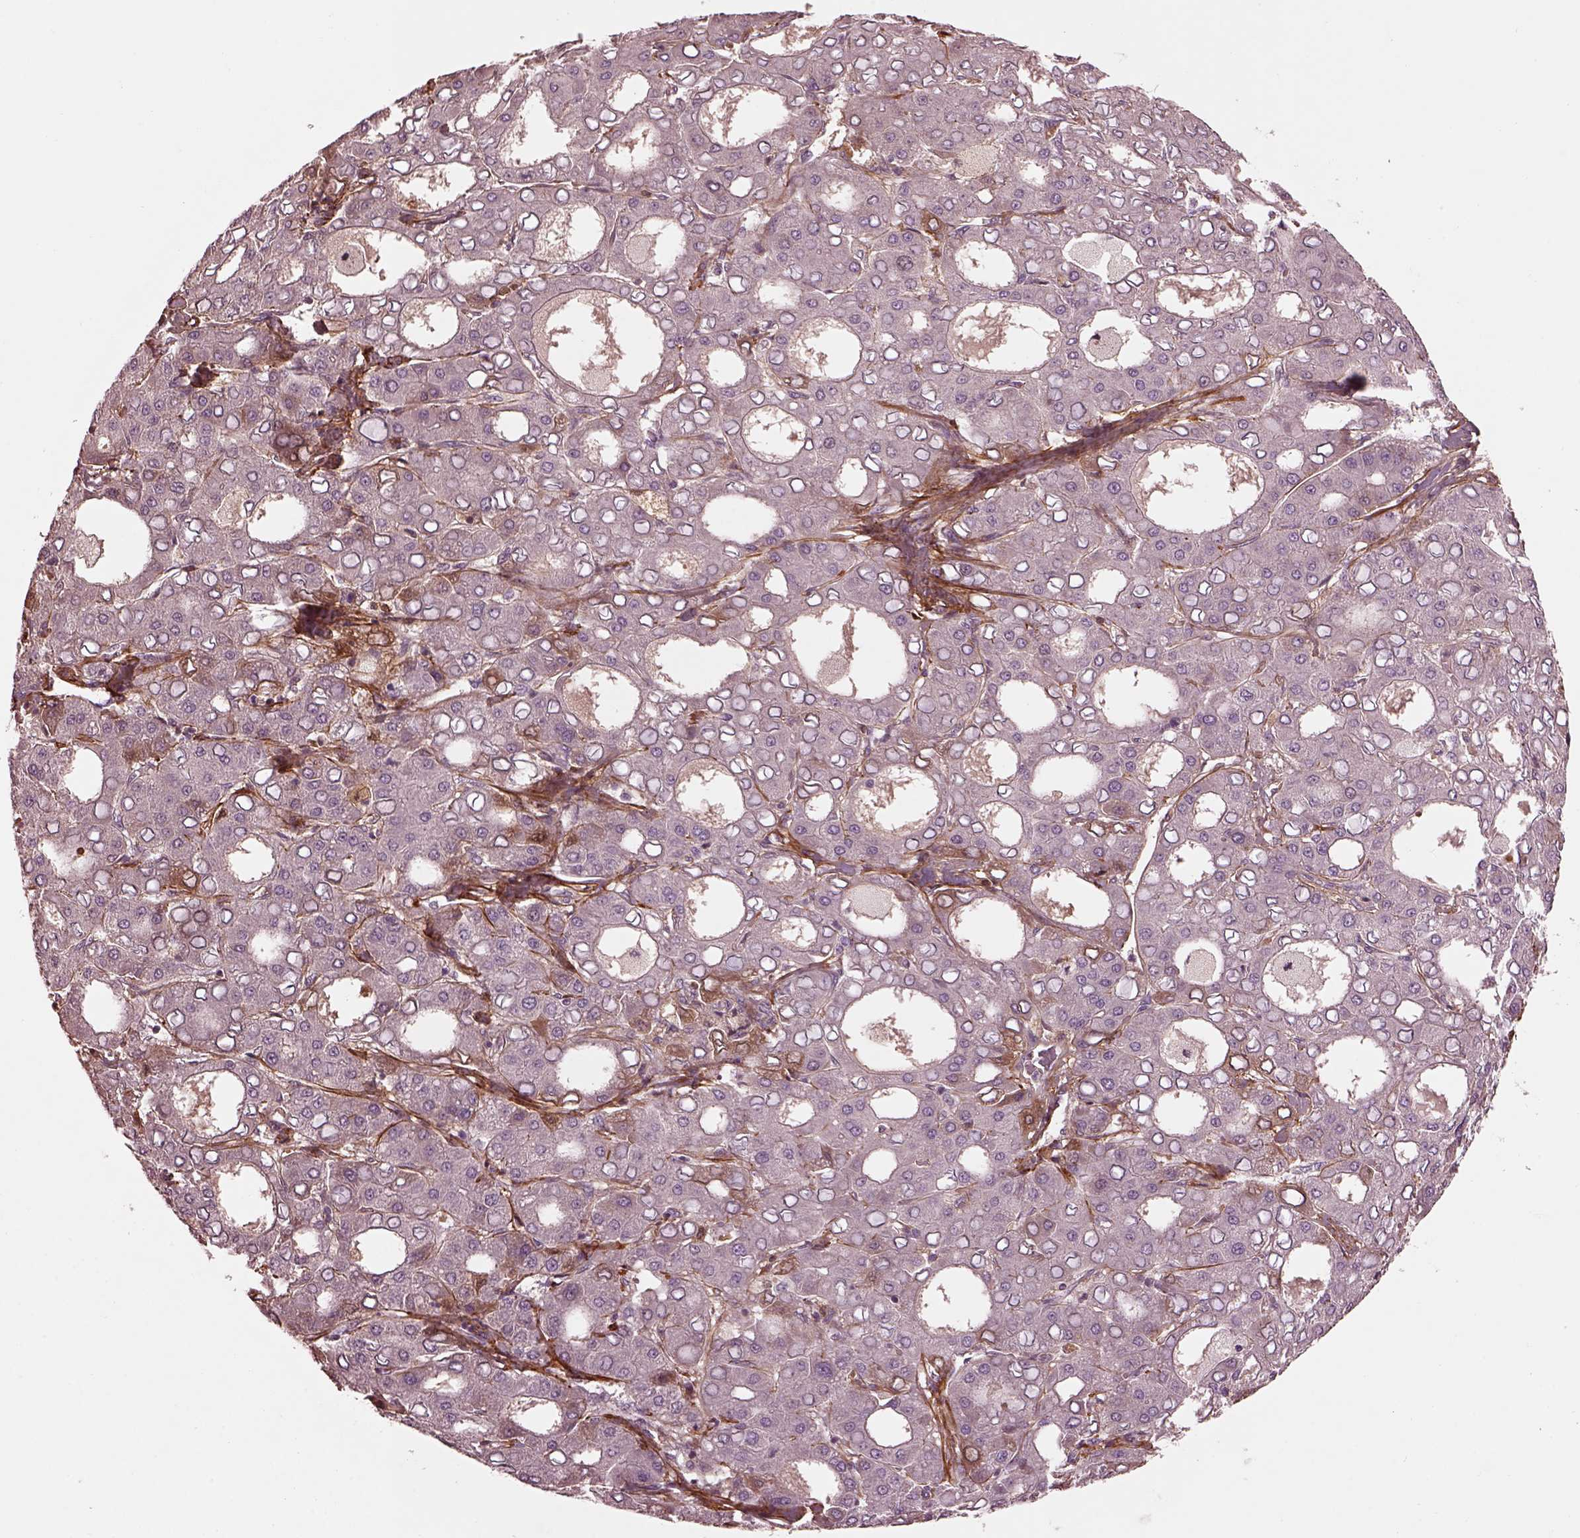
{"staining": {"intensity": "negative", "quantity": "none", "location": "none"}, "tissue": "liver cancer", "cell_type": "Tumor cells", "image_type": "cancer", "snomed": [{"axis": "morphology", "description": "Carcinoma, Hepatocellular, NOS"}, {"axis": "topography", "description": "Liver"}], "caption": "Liver cancer stained for a protein using IHC demonstrates no expression tumor cells.", "gene": "EFEMP1", "patient": {"sex": "male", "age": 65}}